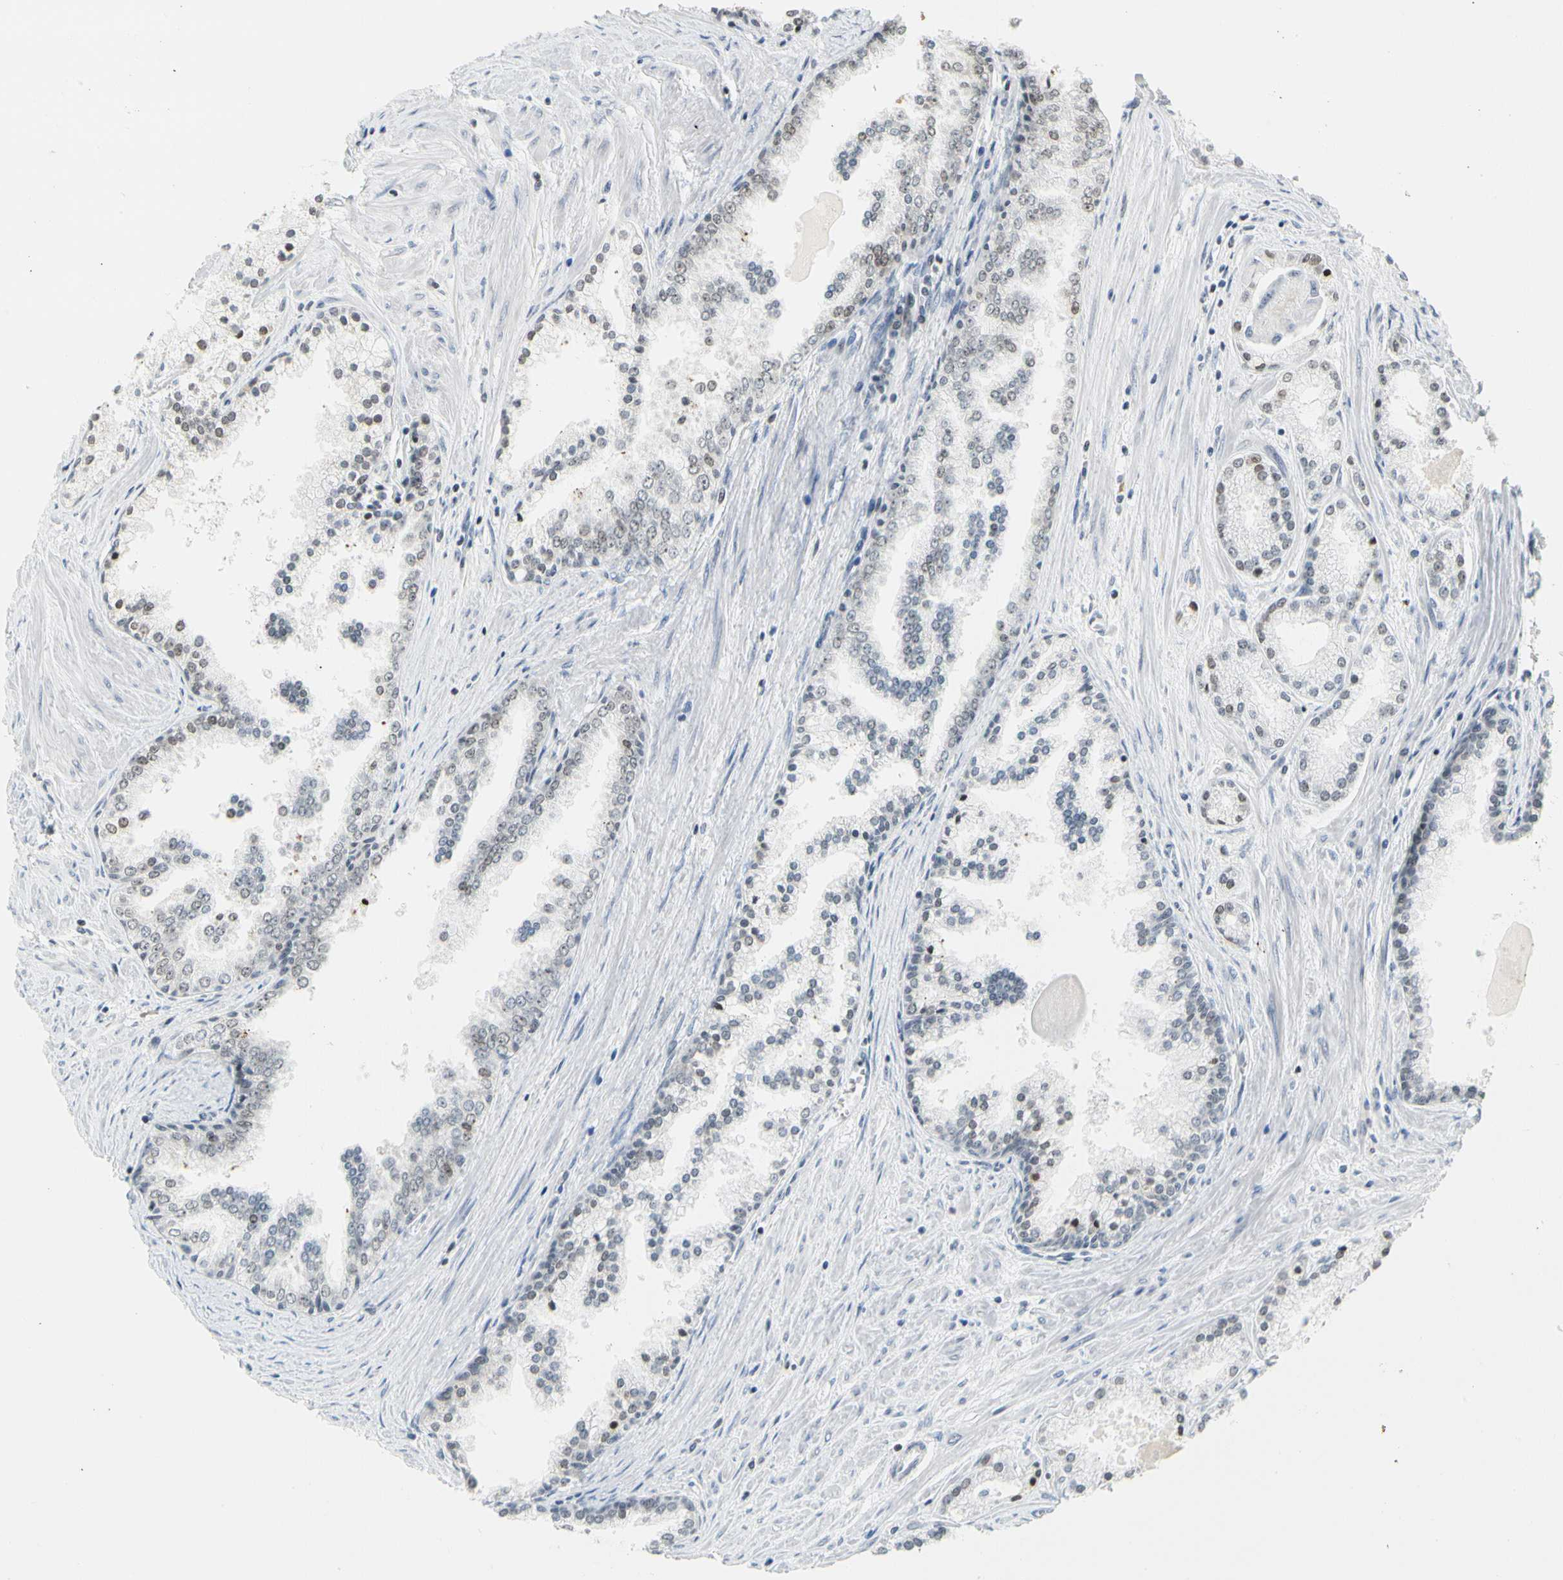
{"staining": {"intensity": "negative", "quantity": "none", "location": "none"}, "tissue": "prostate cancer", "cell_type": "Tumor cells", "image_type": "cancer", "snomed": [{"axis": "morphology", "description": "Adenocarcinoma, High grade"}, {"axis": "topography", "description": "Prostate"}], "caption": "An IHC image of adenocarcinoma (high-grade) (prostate) is shown. There is no staining in tumor cells of adenocarcinoma (high-grade) (prostate).", "gene": "ZSCAN16", "patient": {"sex": "male", "age": 61}}